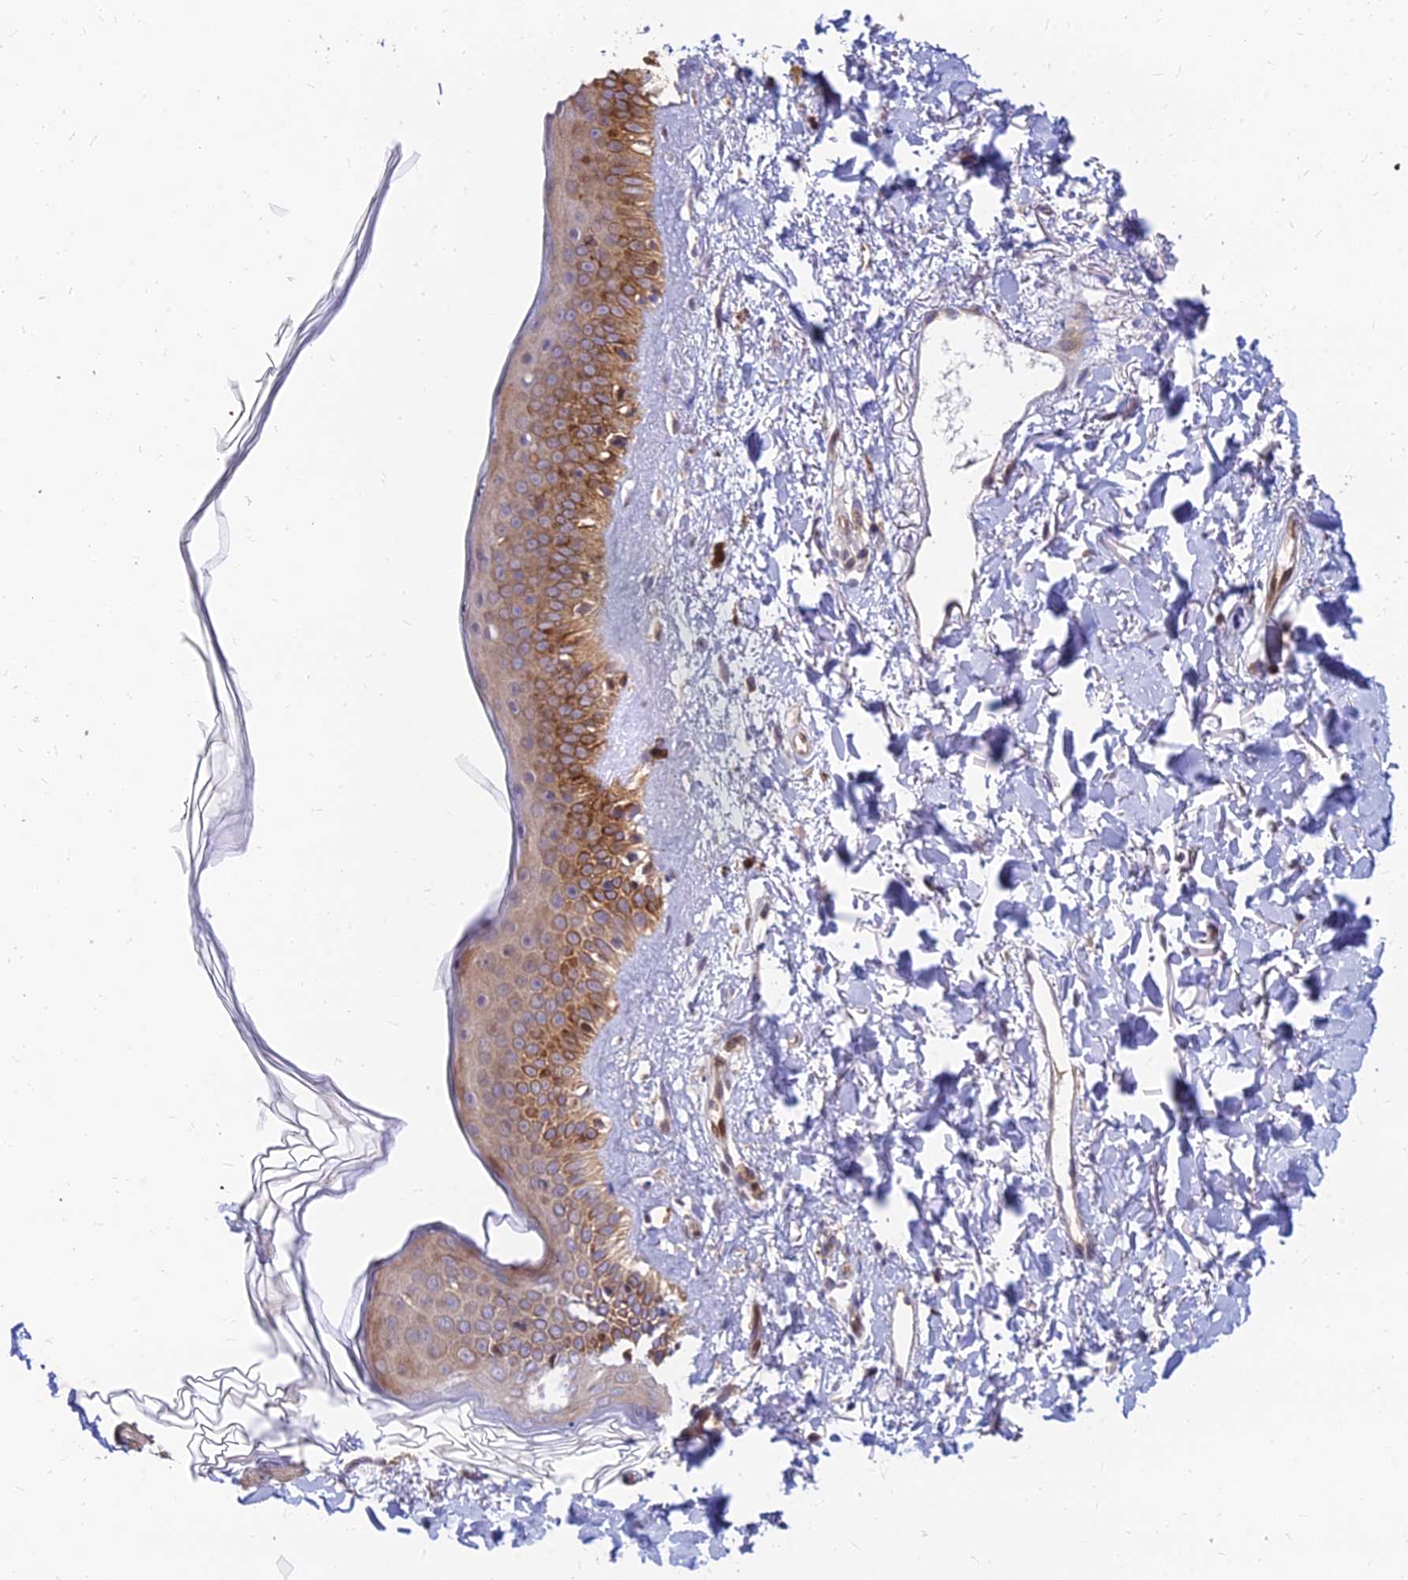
{"staining": {"intensity": "moderate", "quantity": ">75%", "location": "cytoplasmic/membranous"}, "tissue": "skin", "cell_type": "Fibroblasts", "image_type": "normal", "snomed": [{"axis": "morphology", "description": "Normal tissue, NOS"}, {"axis": "topography", "description": "Skin"}], "caption": "Immunohistochemistry (IHC) photomicrograph of normal human skin stained for a protein (brown), which reveals medium levels of moderate cytoplasmic/membranous expression in about >75% of fibroblasts.", "gene": "CCT6A", "patient": {"sex": "female", "age": 58}}